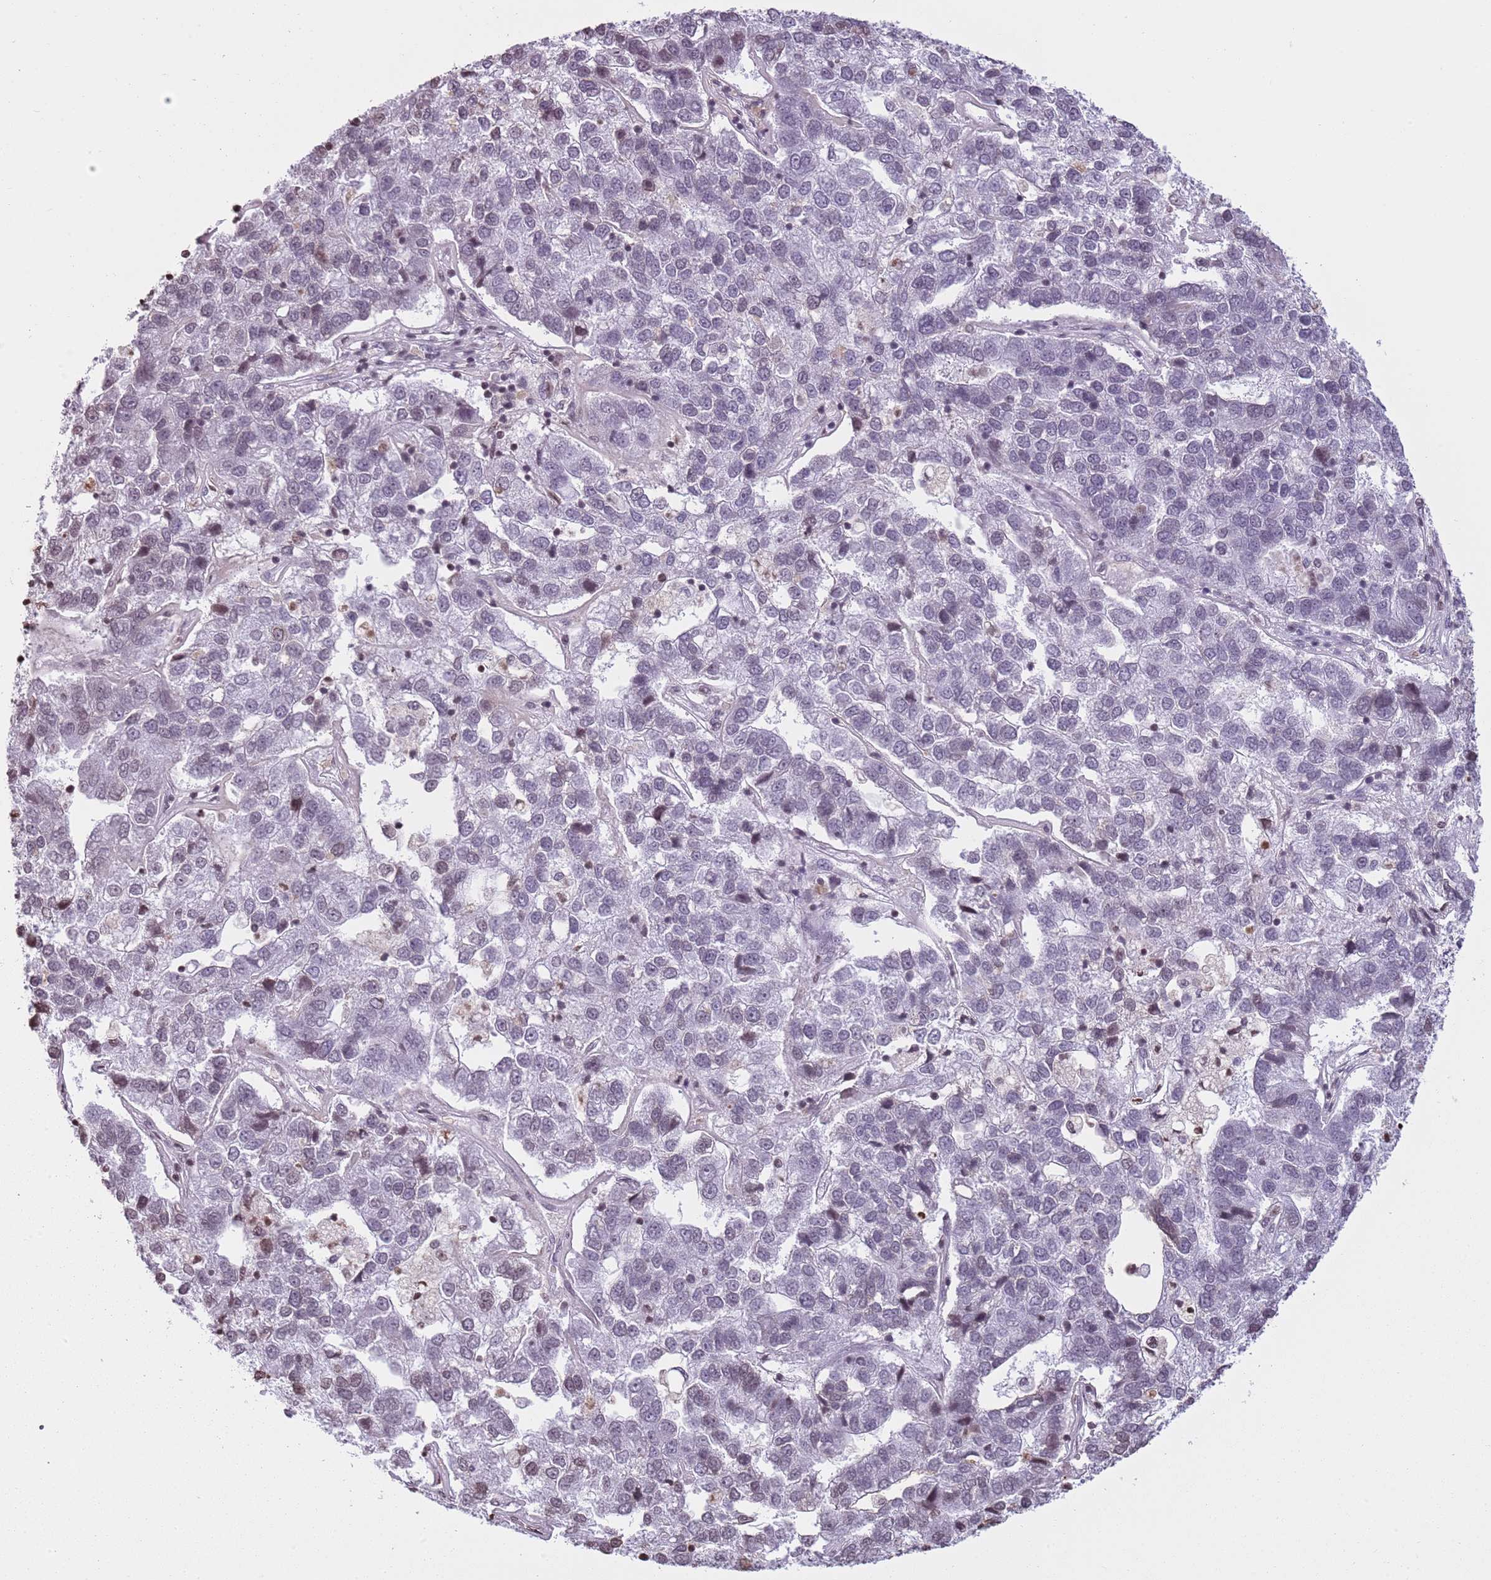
{"staining": {"intensity": "weak", "quantity": "<25%", "location": "nuclear"}, "tissue": "pancreatic cancer", "cell_type": "Tumor cells", "image_type": "cancer", "snomed": [{"axis": "morphology", "description": "Adenocarcinoma, NOS"}, {"axis": "topography", "description": "Pancreas"}], "caption": "DAB (3,3'-diaminobenzidine) immunohistochemical staining of human pancreatic adenocarcinoma demonstrates no significant positivity in tumor cells.", "gene": "KPNA3", "patient": {"sex": "female", "age": 61}}